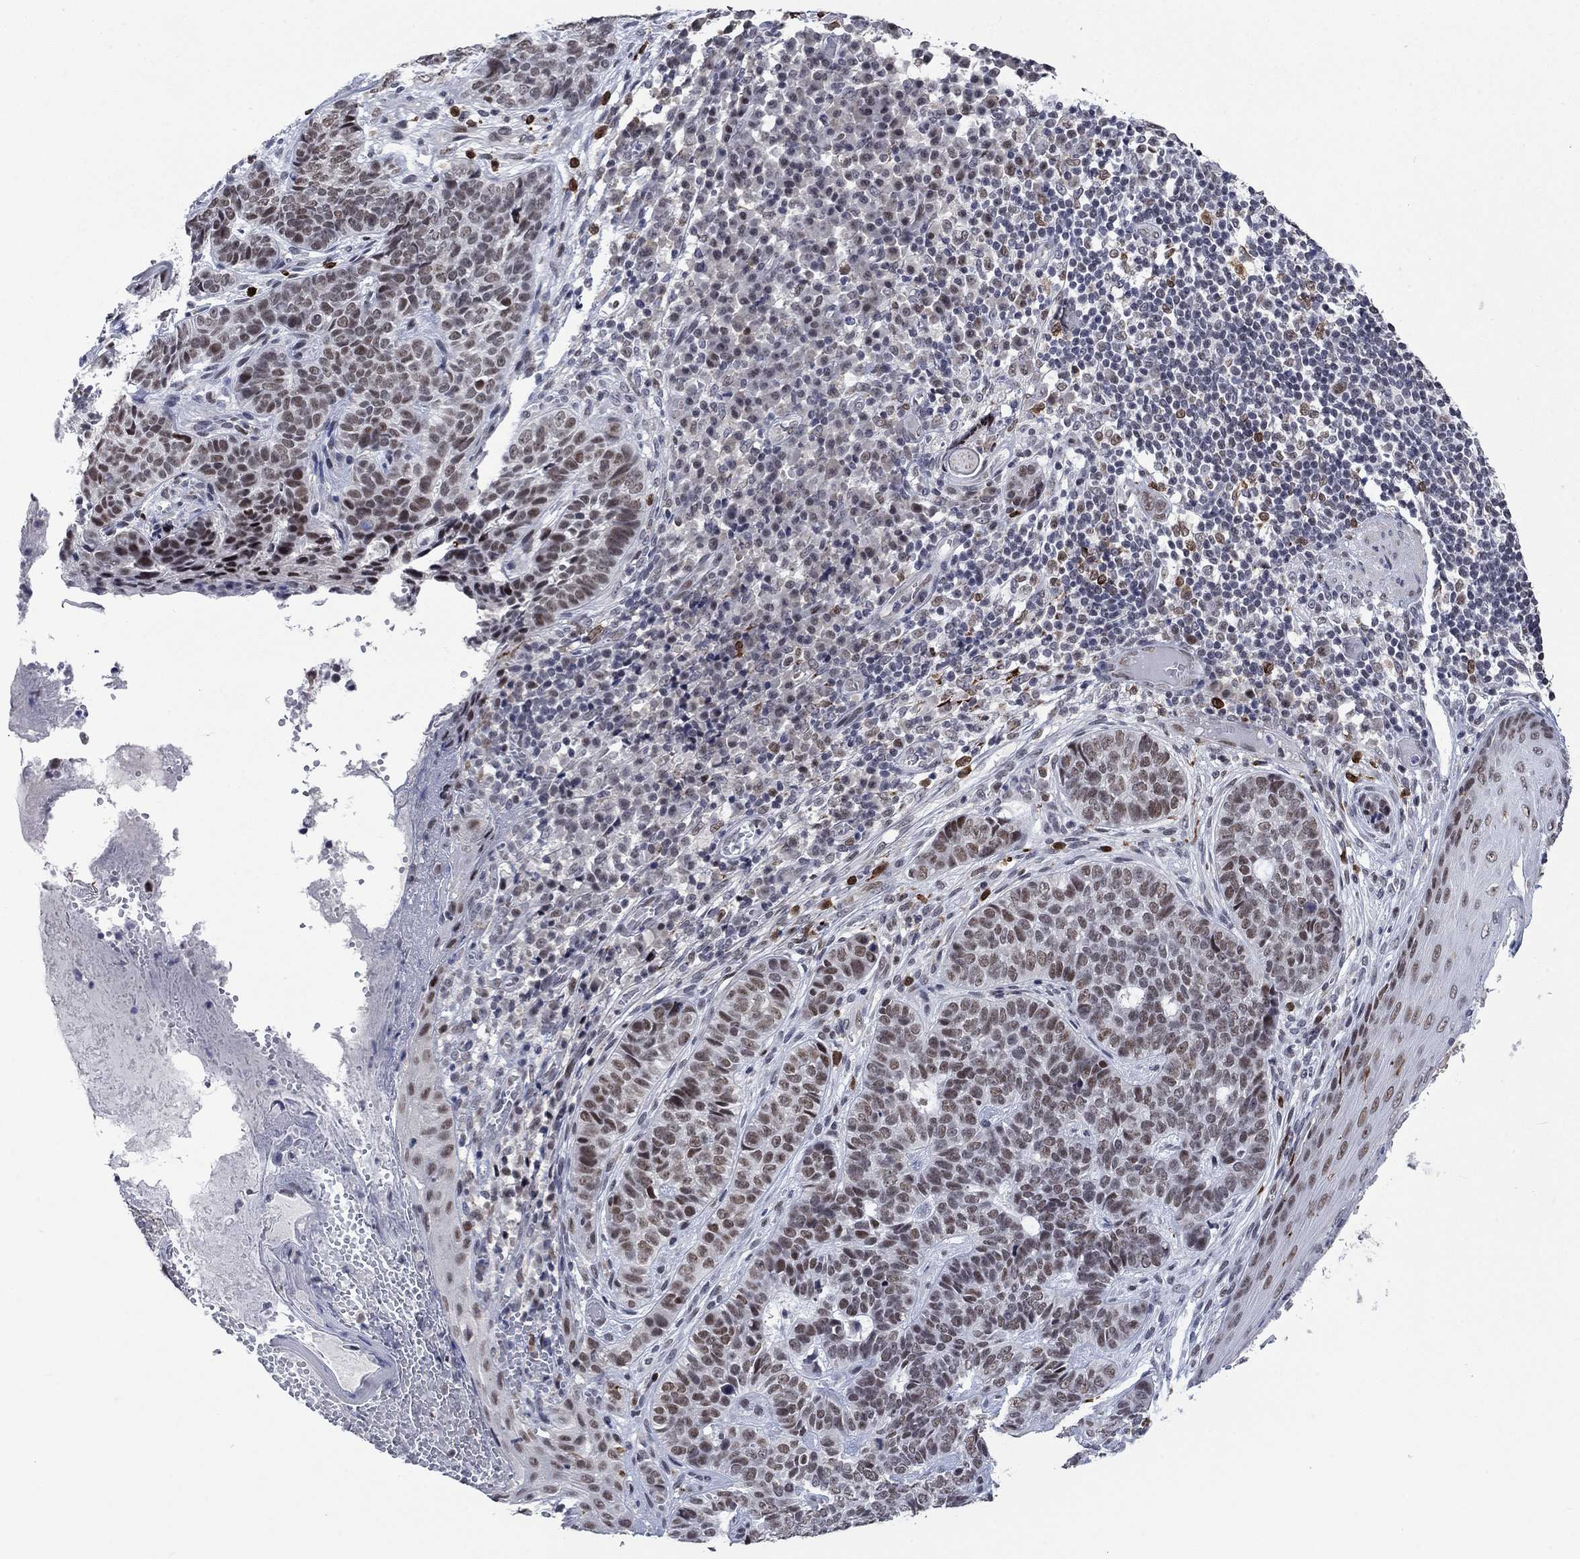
{"staining": {"intensity": "moderate", "quantity": ">75%", "location": "nuclear"}, "tissue": "skin cancer", "cell_type": "Tumor cells", "image_type": "cancer", "snomed": [{"axis": "morphology", "description": "Basal cell carcinoma"}, {"axis": "topography", "description": "Skin"}], "caption": "DAB immunohistochemical staining of human skin cancer (basal cell carcinoma) demonstrates moderate nuclear protein expression in about >75% of tumor cells.", "gene": "HCFC1", "patient": {"sex": "female", "age": 69}}